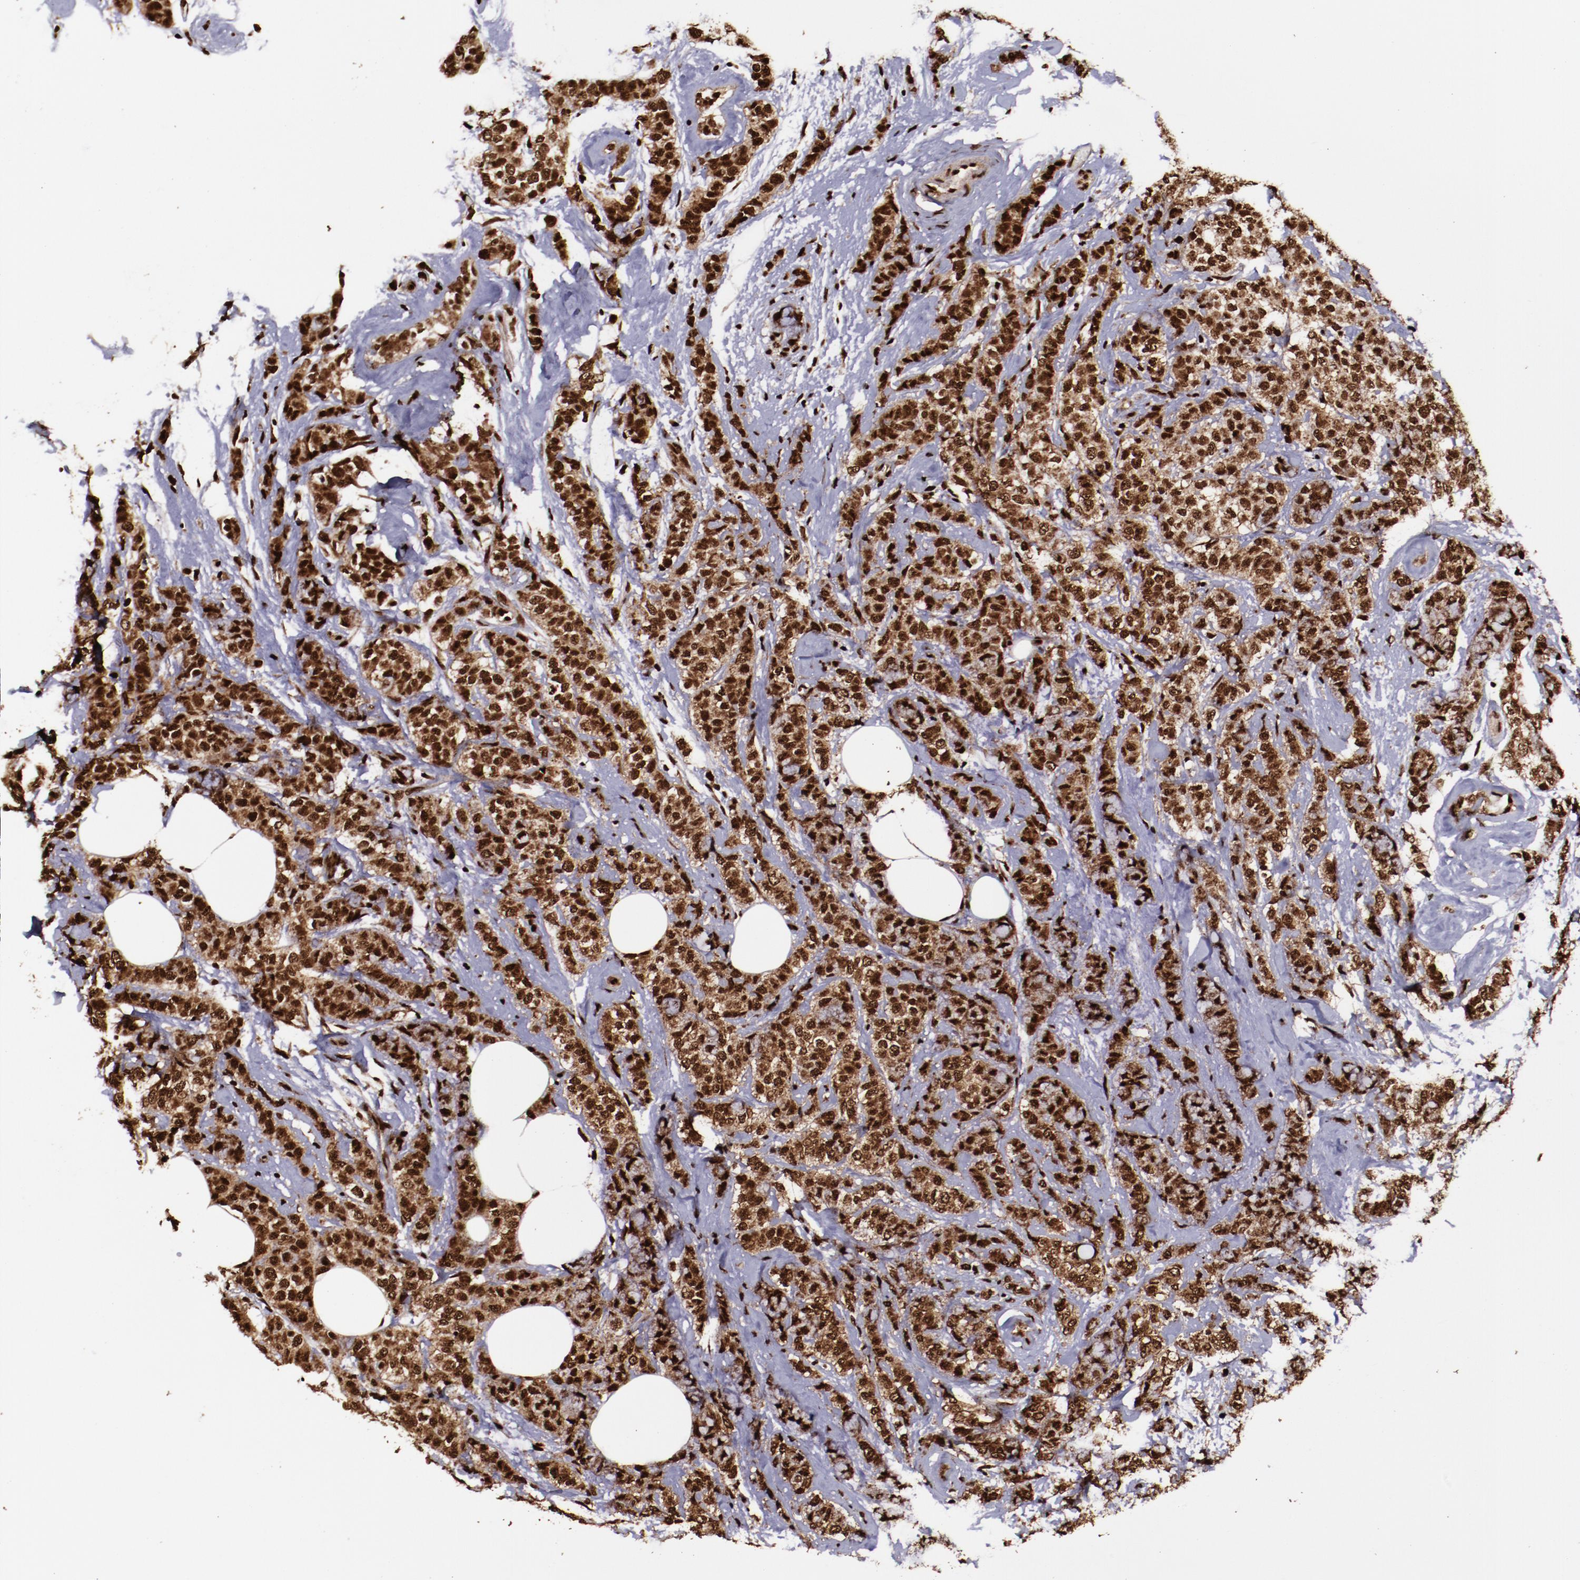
{"staining": {"intensity": "strong", "quantity": ">75%", "location": "cytoplasmic/membranous,nuclear"}, "tissue": "breast cancer", "cell_type": "Tumor cells", "image_type": "cancer", "snomed": [{"axis": "morphology", "description": "Lobular carcinoma"}, {"axis": "topography", "description": "Breast"}], "caption": "Breast cancer was stained to show a protein in brown. There is high levels of strong cytoplasmic/membranous and nuclear staining in approximately >75% of tumor cells.", "gene": "SNW1", "patient": {"sex": "female", "age": 60}}